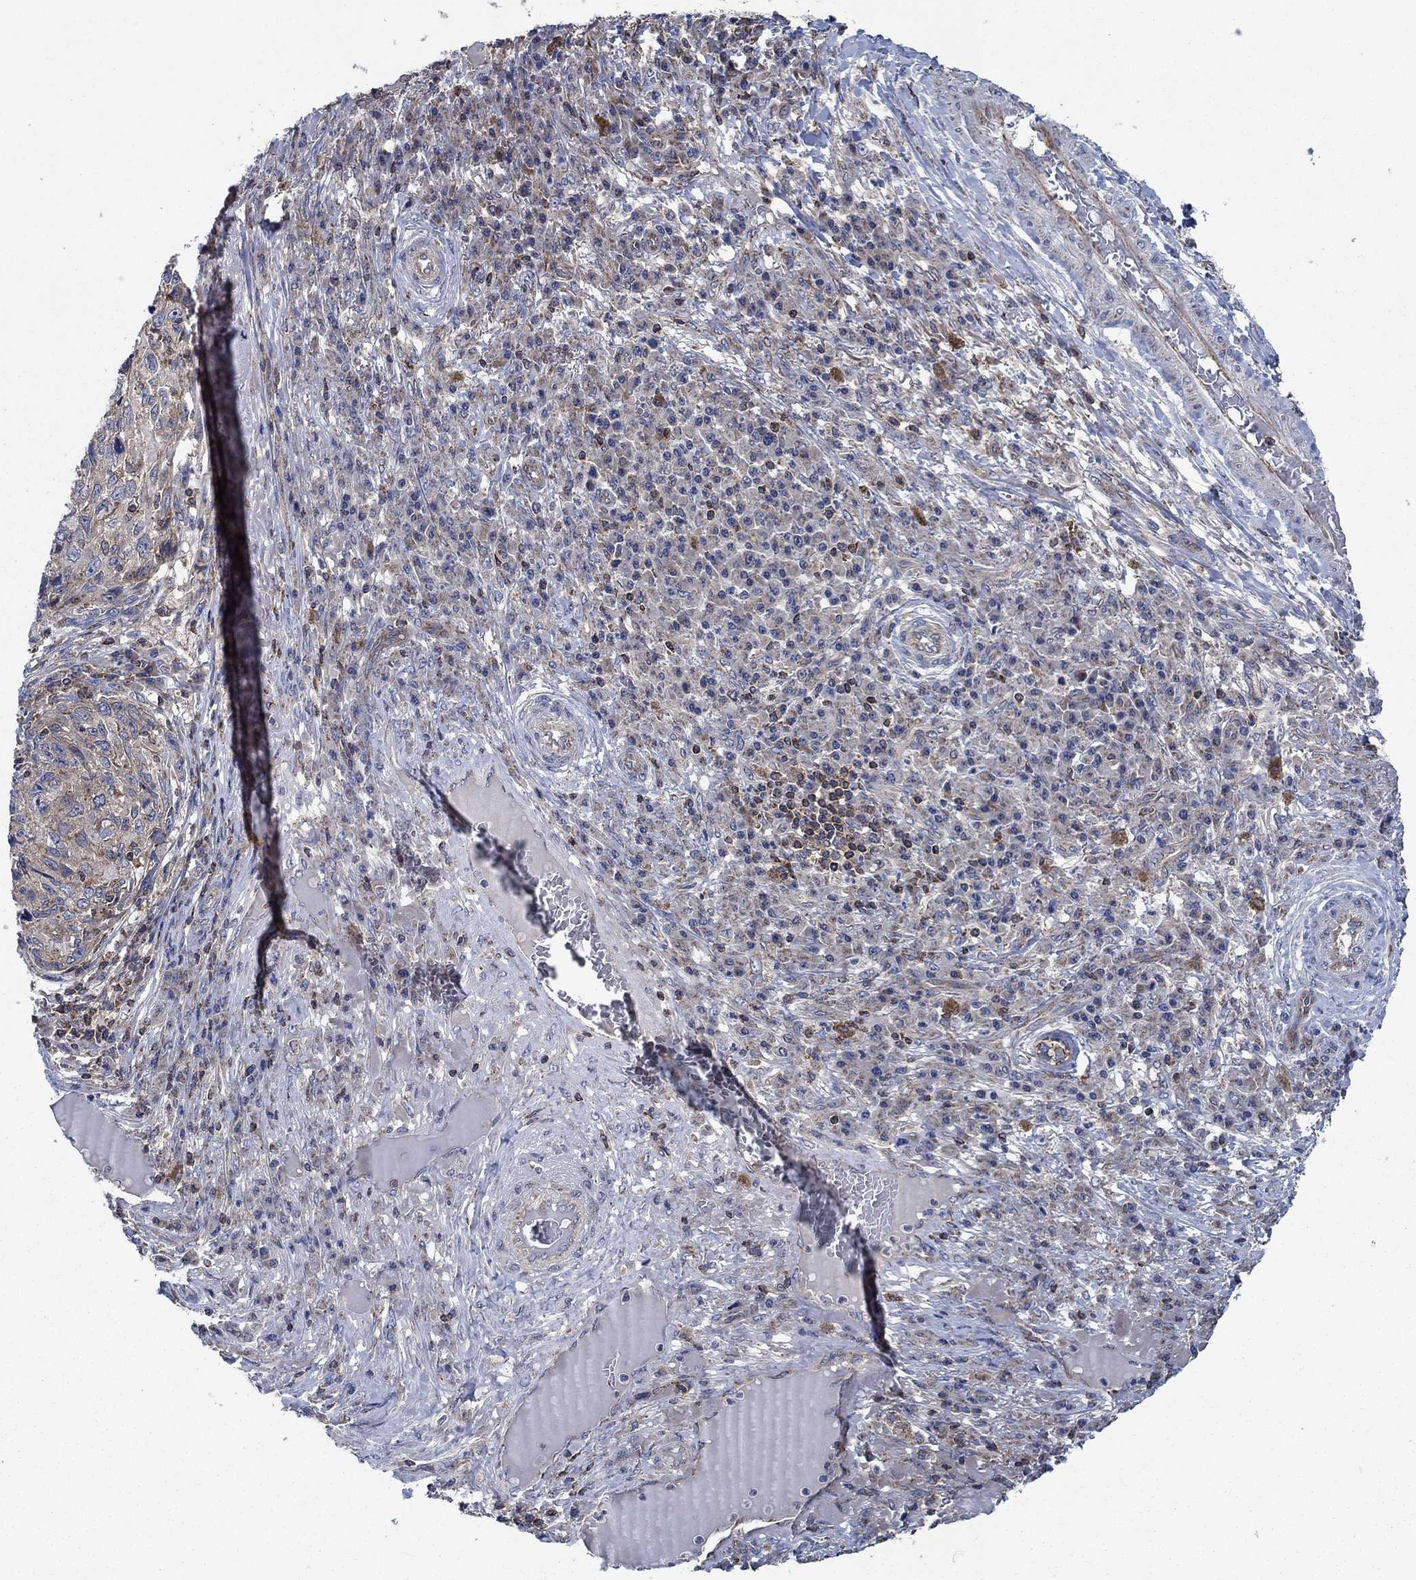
{"staining": {"intensity": "weak", "quantity": ">75%", "location": "cytoplasmic/membranous"}, "tissue": "skin cancer", "cell_type": "Tumor cells", "image_type": "cancer", "snomed": [{"axis": "morphology", "description": "Squamous cell carcinoma, NOS"}, {"axis": "topography", "description": "Skin"}], "caption": "Tumor cells show weak cytoplasmic/membranous positivity in about >75% of cells in squamous cell carcinoma (skin).", "gene": "STXBP6", "patient": {"sex": "male", "age": 92}}